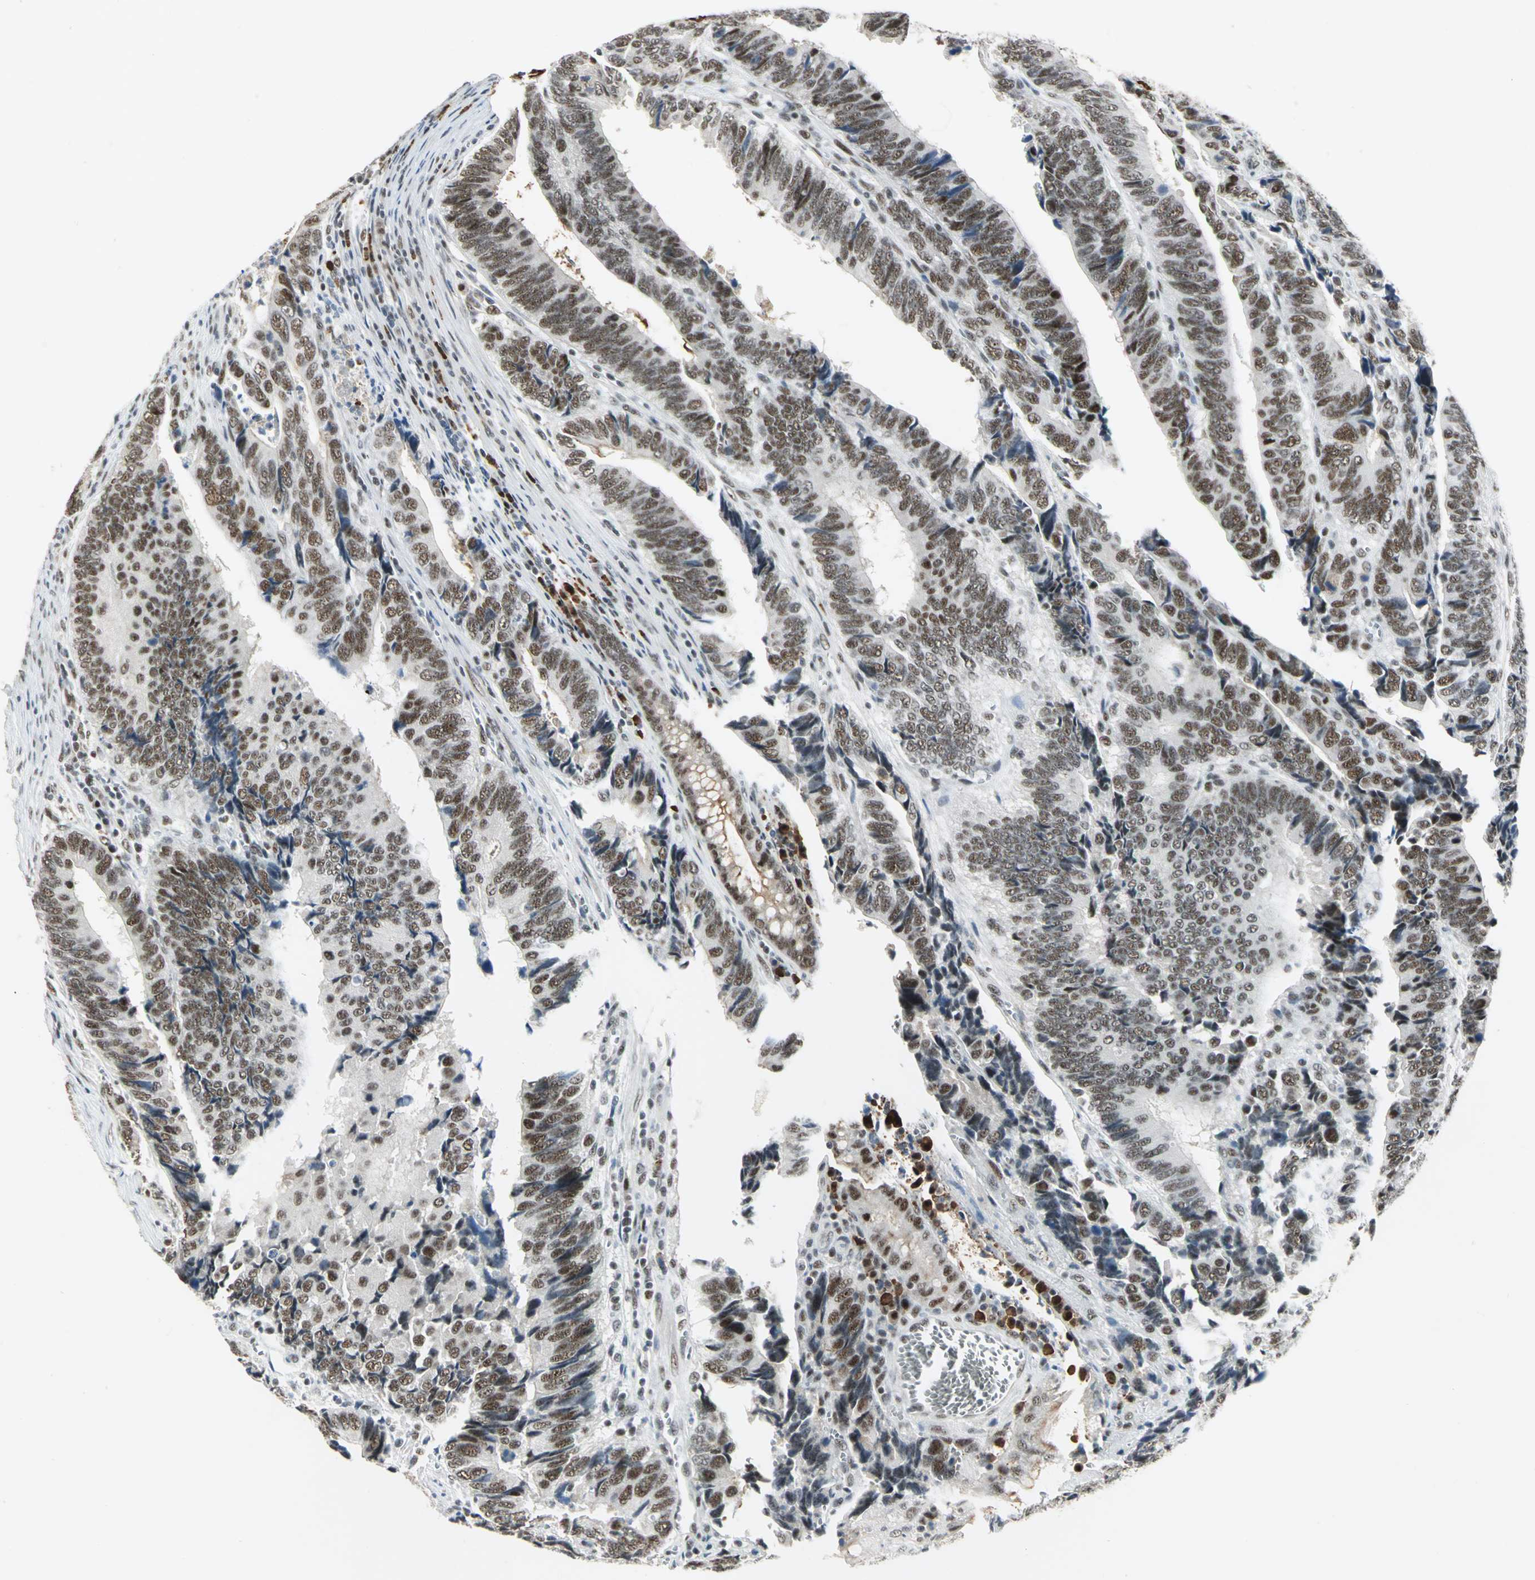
{"staining": {"intensity": "moderate", "quantity": ">75%", "location": "nuclear"}, "tissue": "colorectal cancer", "cell_type": "Tumor cells", "image_type": "cancer", "snomed": [{"axis": "morphology", "description": "Adenocarcinoma, NOS"}, {"axis": "topography", "description": "Colon"}], "caption": "About >75% of tumor cells in human colorectal cancer reveal moderate nuclear protein staining as visualized by brown immunohistochemical staining.", "gene": "CCNT1", "patient": {"sex": "male", "age": 72}}